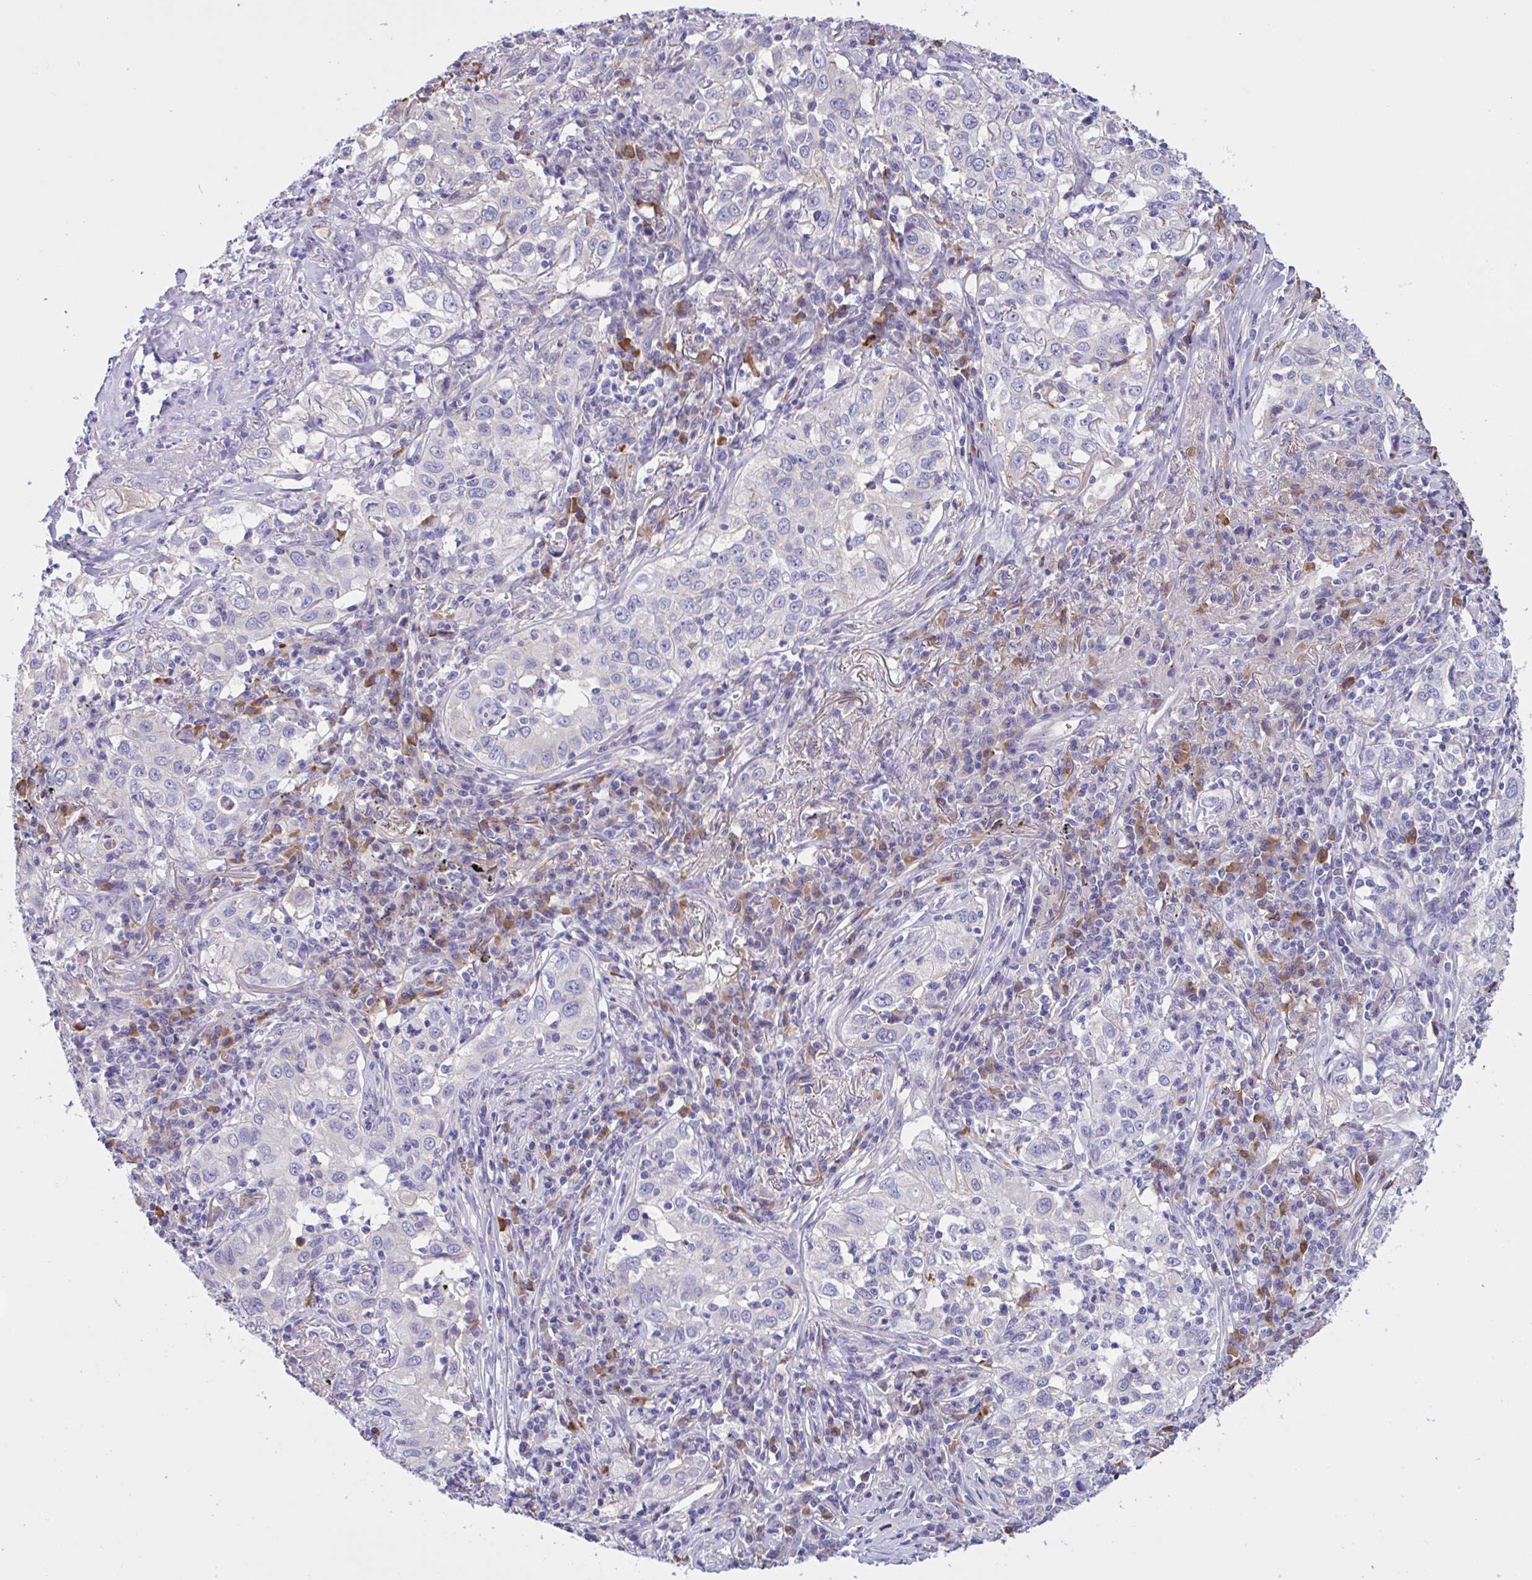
{"staining": {"intensity": "negative", "quantity": "none", "location": "none"}, "tissue": "lung cancer", "cell_type": "Tumor cells", "image_type": "cancer", "snomed": [{"axis": "morphology", "description": "Squamous cell carcinoma, NOS"}, {"axis": "topography", "description": "Lung"}], "caption": "A photomicrograph of lung cancer stained for a protein exhibits no brown staining in tumor cells.", "gene": "MS4A14", "patient": {"sex": "male", "age": 71}}